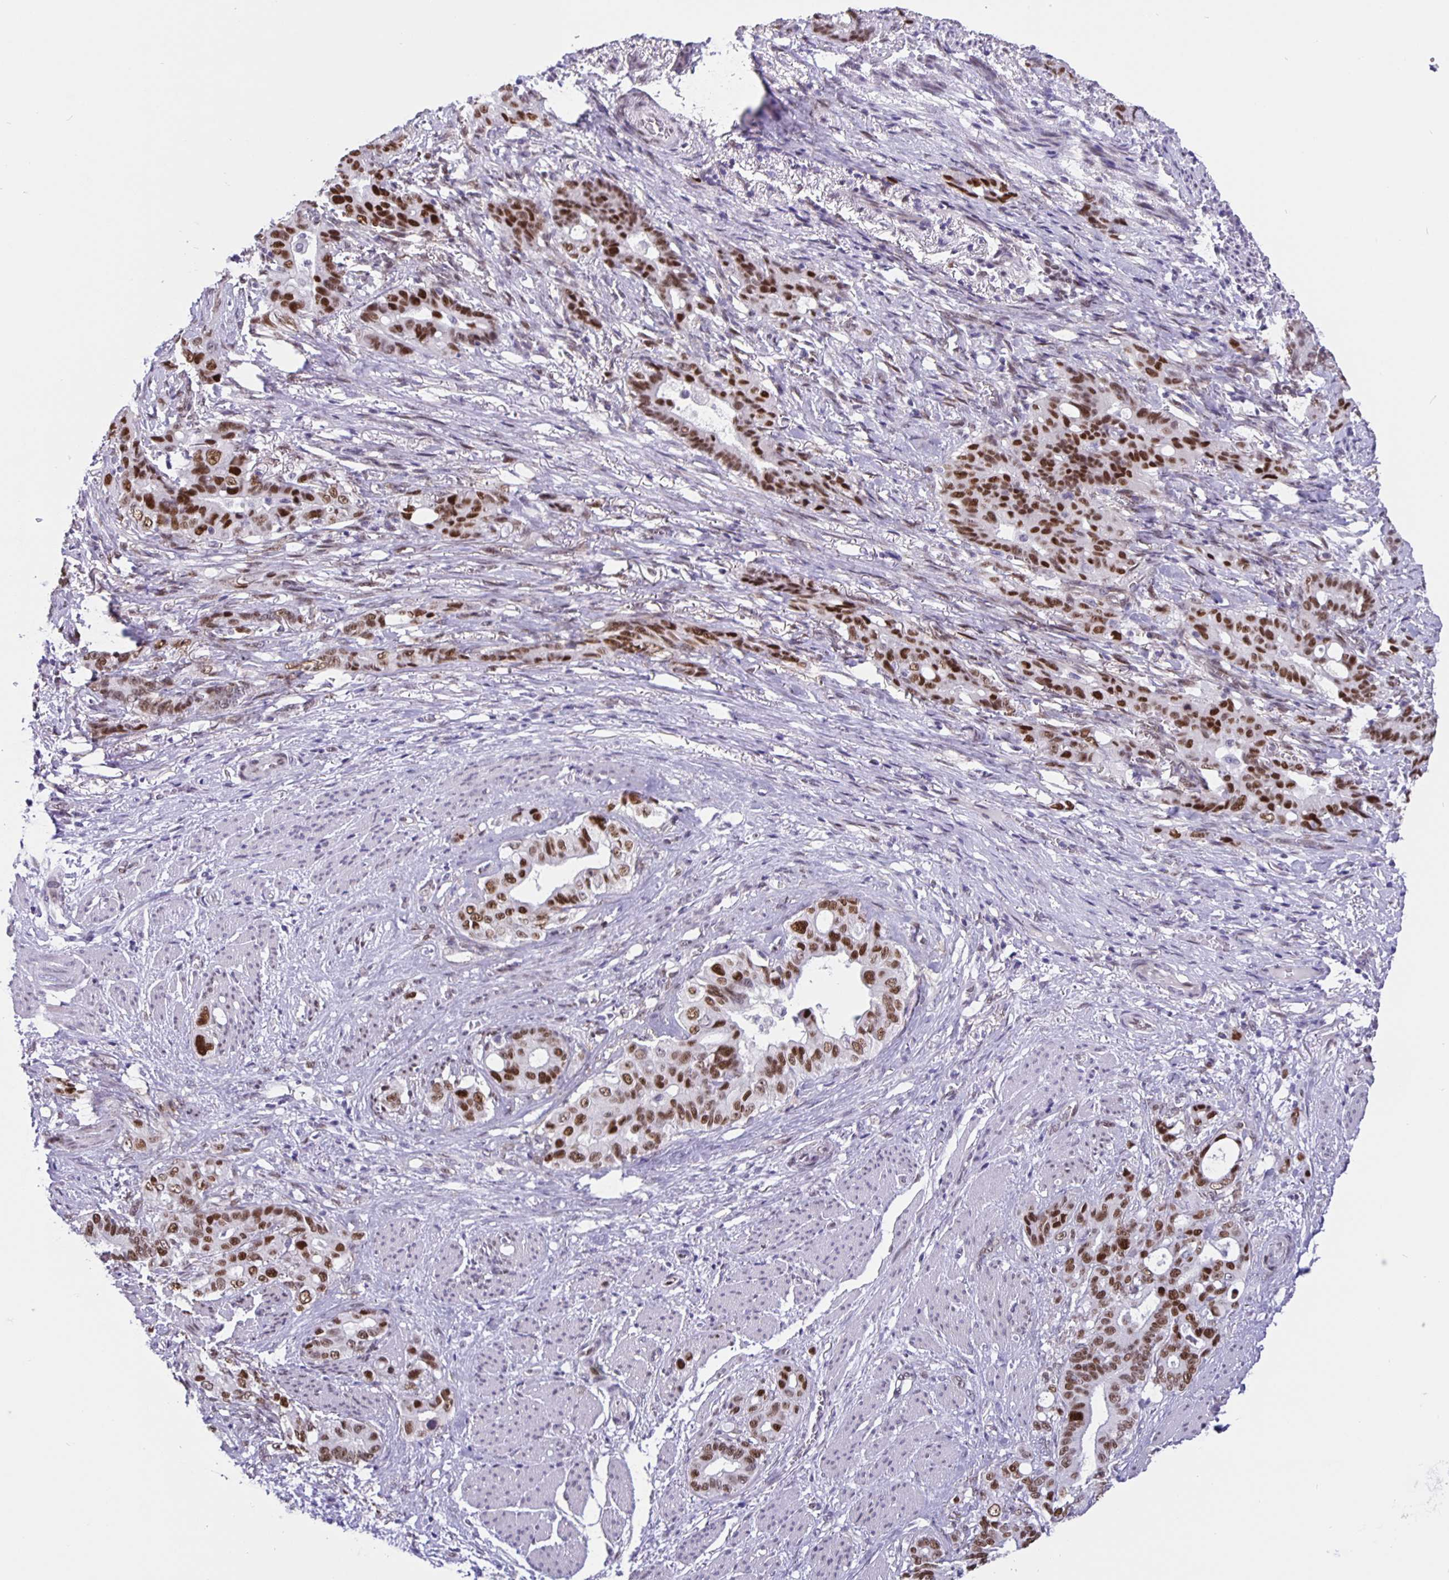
{"staining": {"intensity": "strong", "quantity": ">75%", "location": "nuclear"}, "tissue": "stomach cancer", "cell_type": "Tumor cells", "image_type": "cancer", "snomed": [{"axis": "morphology", "description": "Normal tissue, NOS"}, {"axis": "morphology", "description": "Adenocarcinoma, NOS"}, {"axis": "topography", "description": "Esophagus"}, {"axis": "topography", "description": "Stomach, upper"}], "caption": "Immunohistochemical staining of human stomach adenocarcinoma demonstrates strong nuclear protein positivity in approximately >75% of tumor cells.", "gene": "FOSL2", "patient": {"sex": "male", "age": 62}}